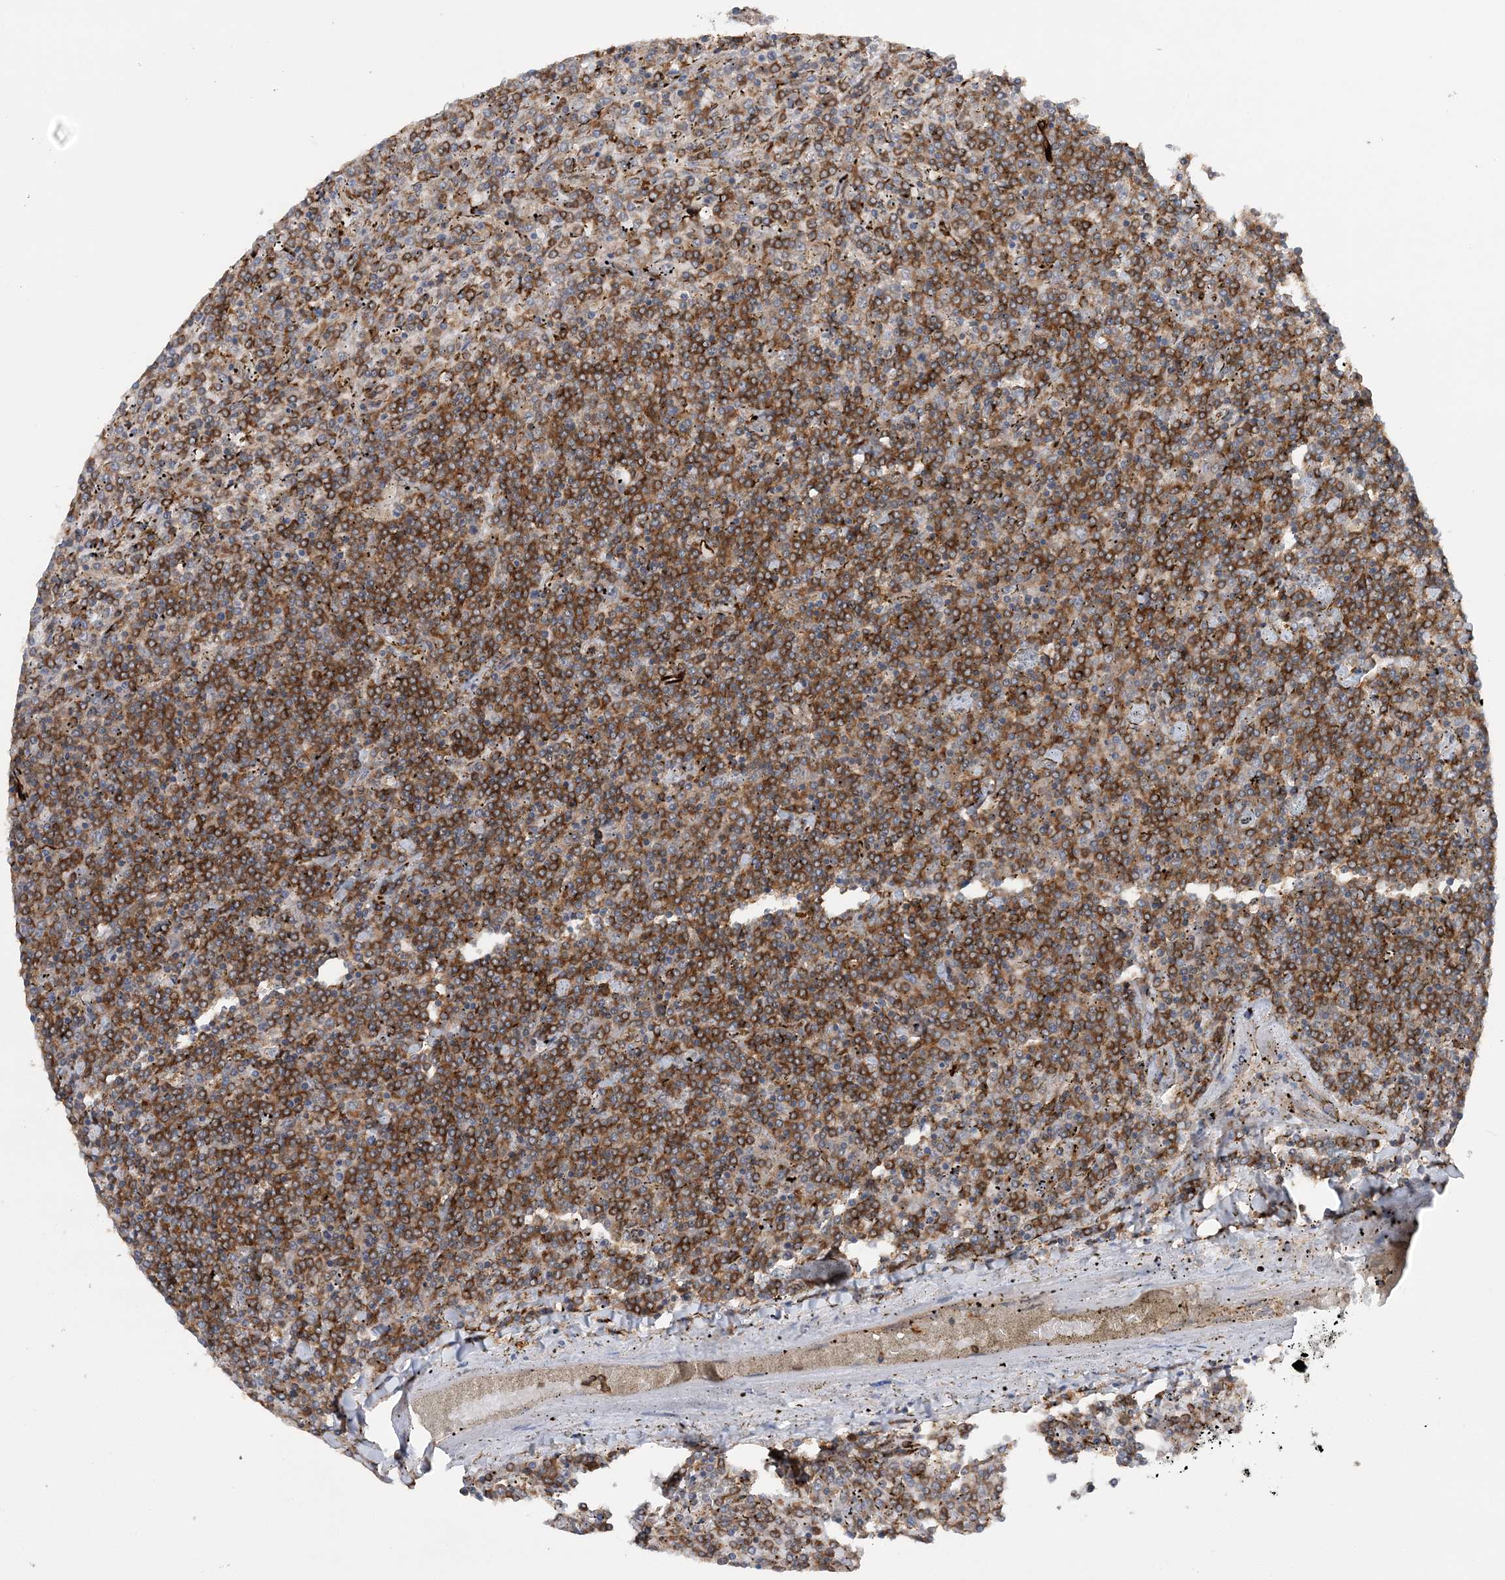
{"staining": {"intensity": "strong", "quantity": ">75%", "location": "cytoplasmic/membranous"}, "tissue": "lymphoma", "cell_type": "Tumor cells", "image_type": "cancer", "snomed": [{"axis": "morphology", "description": "Malignant lymphoma, non-Hodgkin's type, Low grade"}, {"axis": "topography", "description": "Spleen"}], "caption": "Human lymphoma stained with a protein marker displays strong staining in tumor cells.", "gene": "ACAP2", "patient": {"sex": "female", "age": 19}}